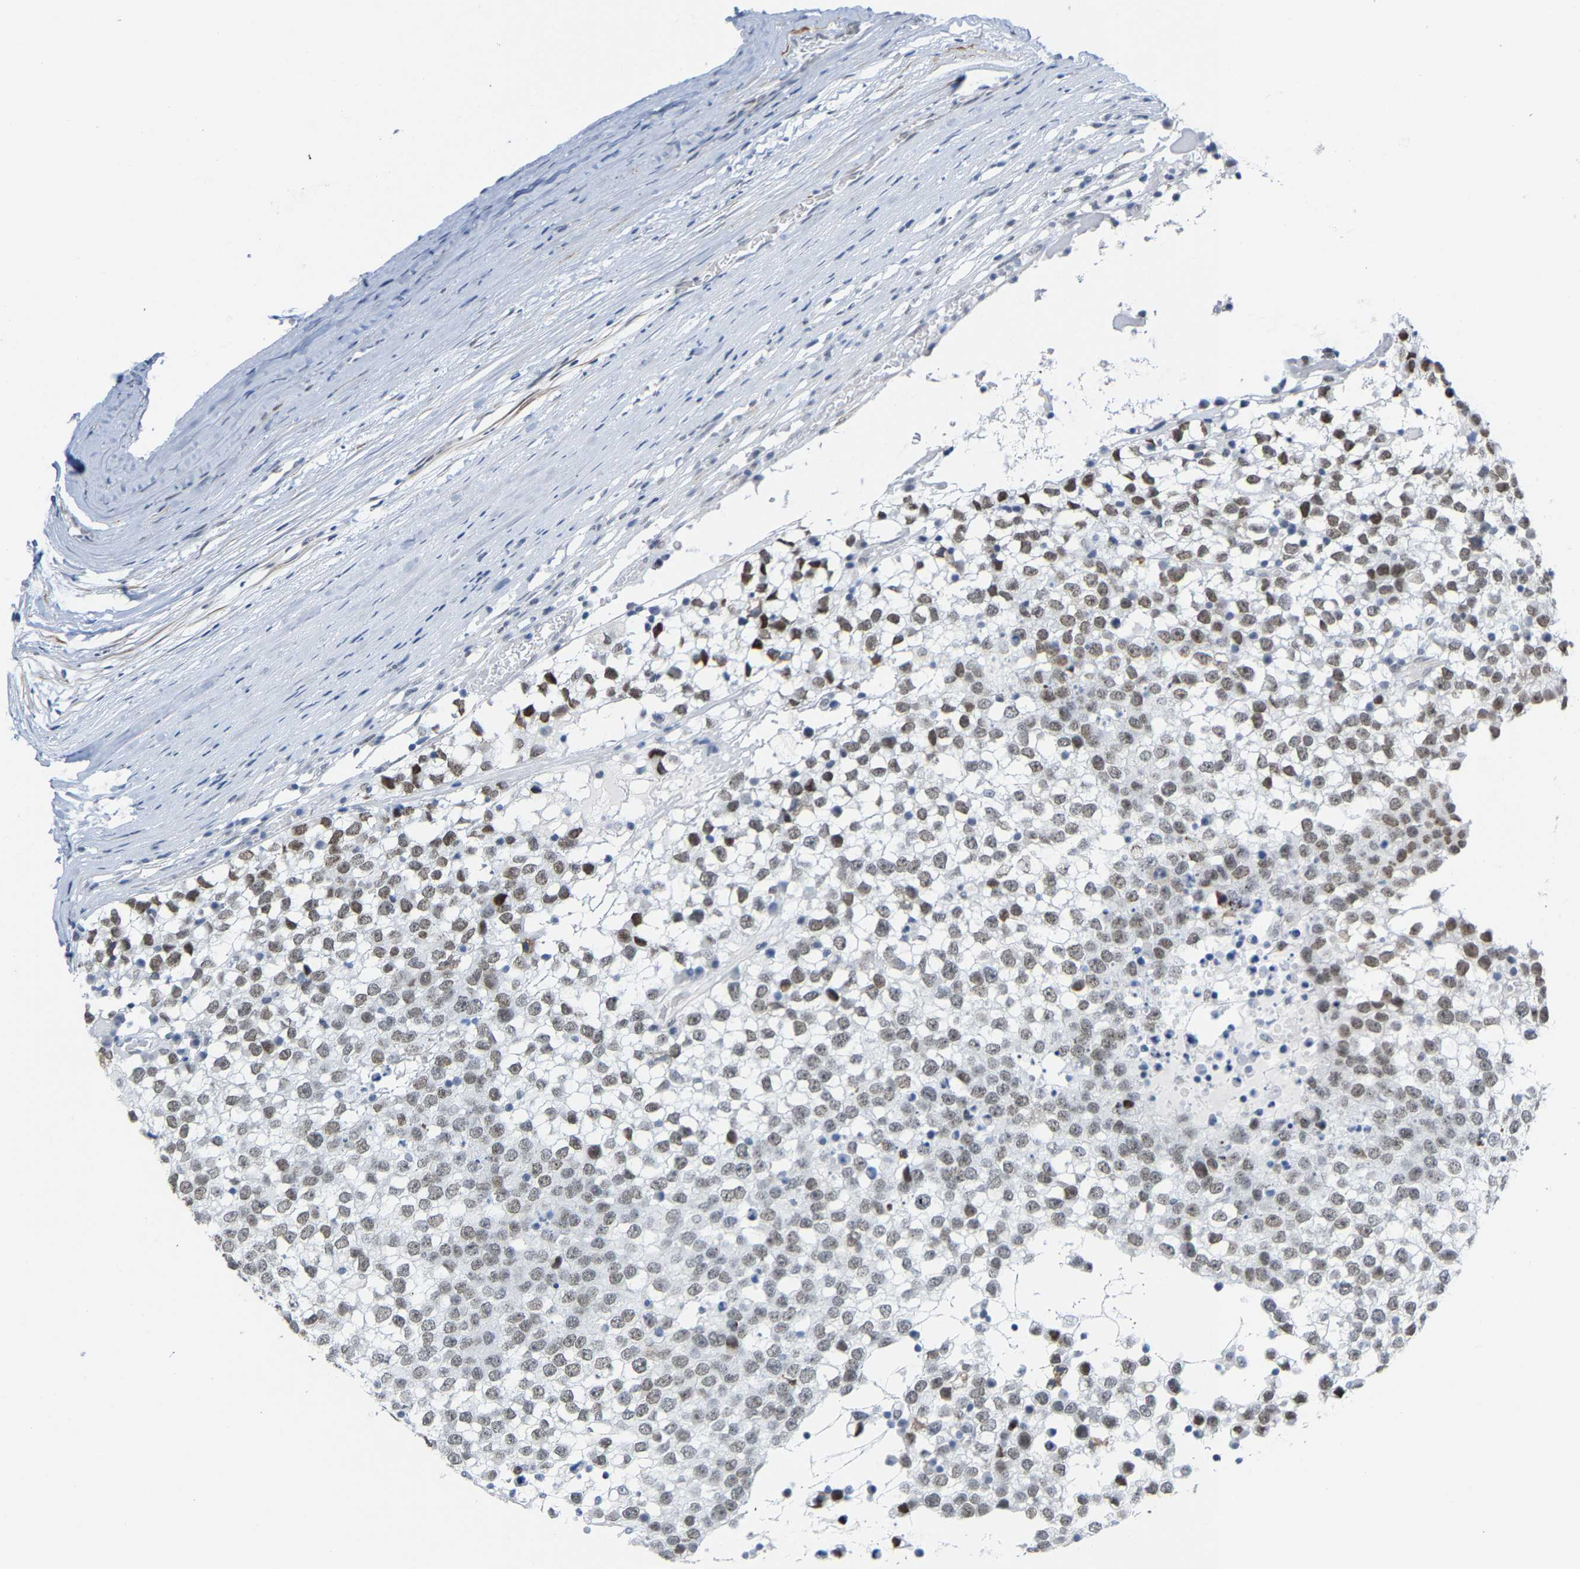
{"staining": {"intensity": "weak", "quantity": ">75%", "location": "nuclear"}, "tissue": "testis cancer", "cell_type": "Tumor cells", "image_type": "cancer", "snomed": [{"axis": "morphology", "description": "Seminoma, NOS"}, {"axis": "topography", "description": "Testis"}], "caption": "The micrograph reveals immunohistochemical staining of testis cancer (seminoma). There is weak nuclear expression is identified in about >75% of tumor cells. (DAB IHC with brightfield microscopy, high magnification).", "gene": "FAM180A", "patient": {"sex": "male", "age": 65}}